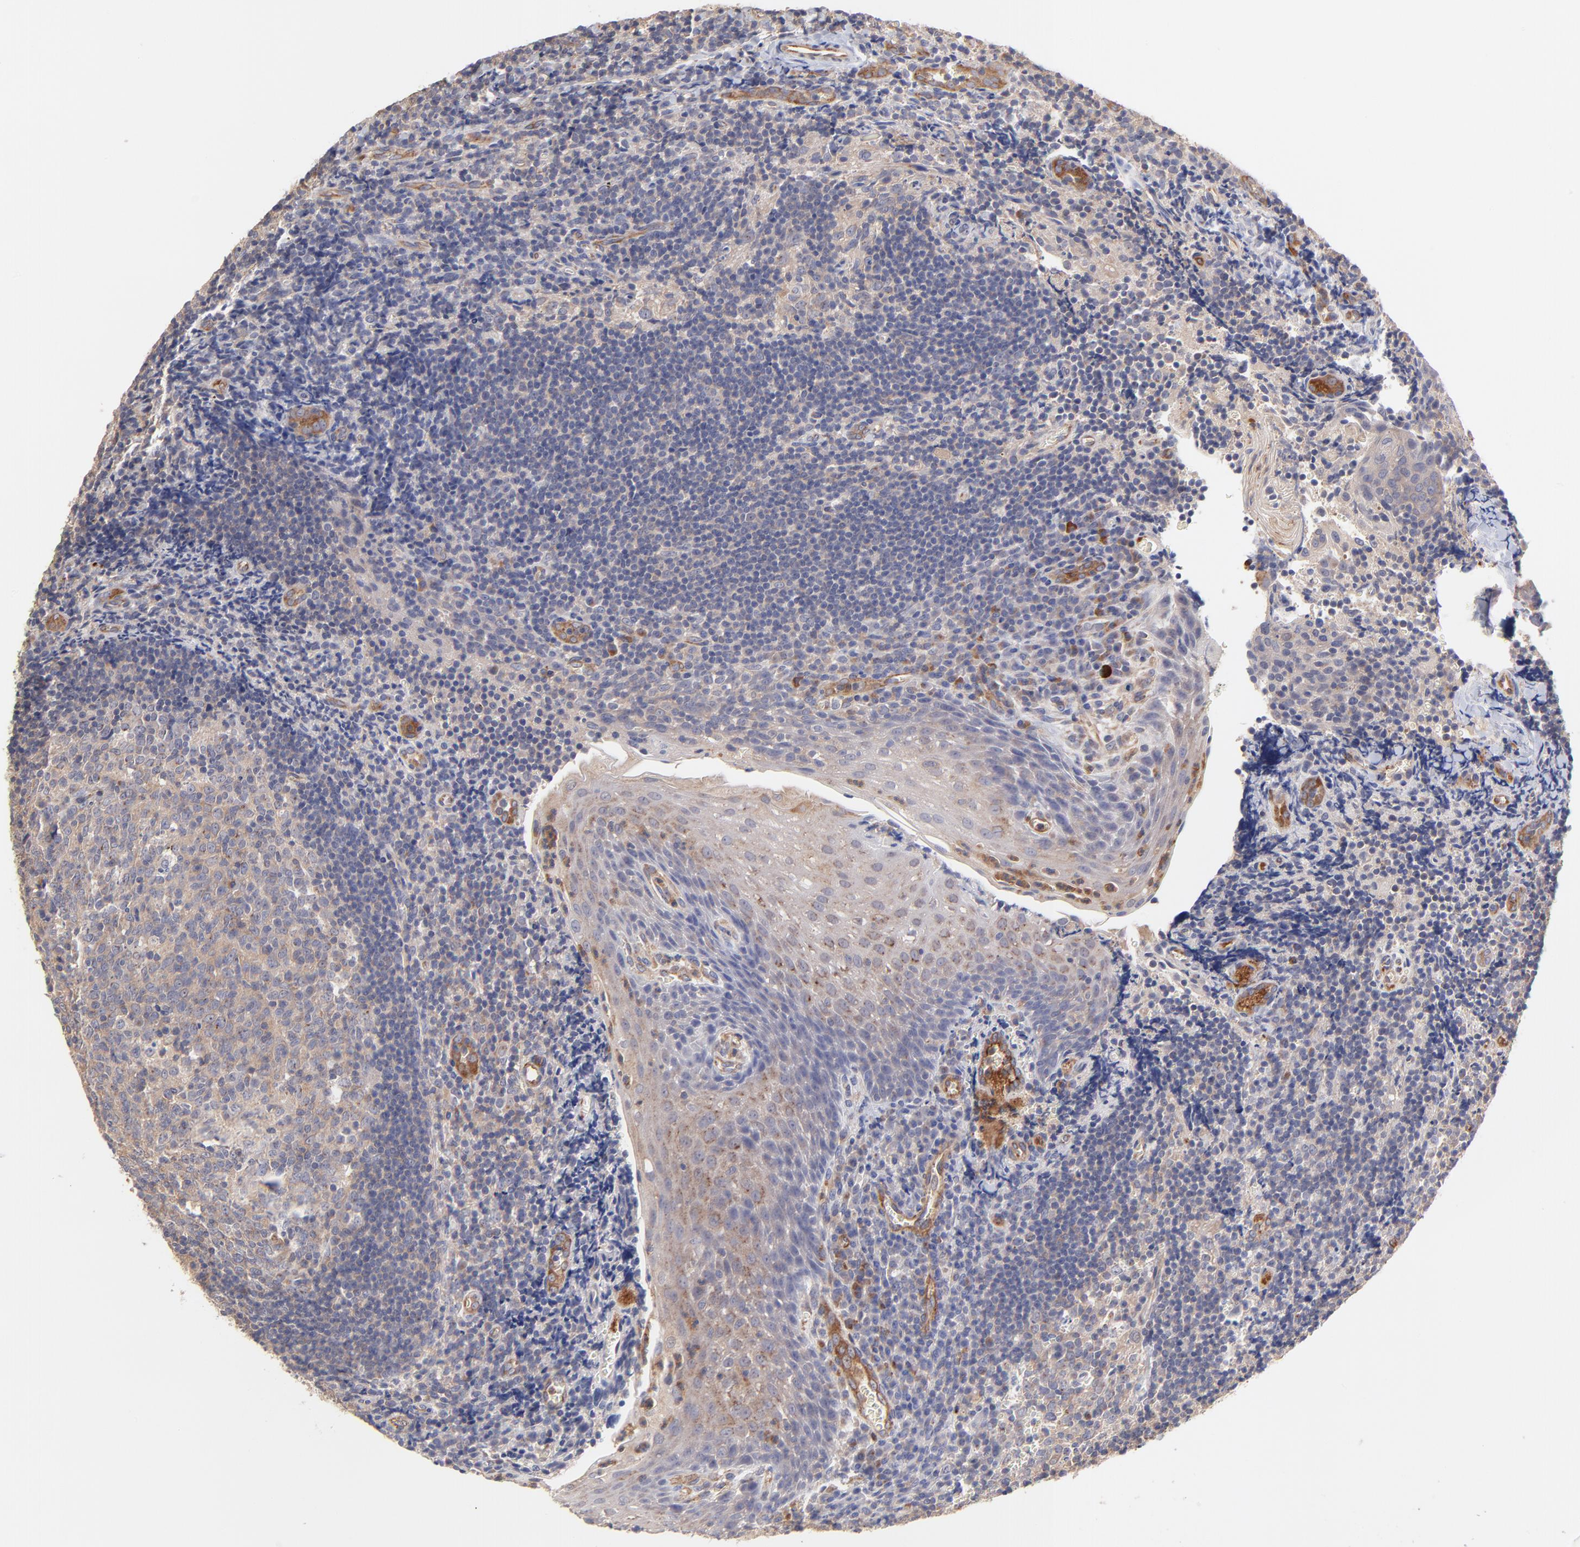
{"staining": {"intensity": "weak", "quantity": "25%-75%", "location": "cytoplasmic/membranous"}, "tissue": "tonsil", "cell_type": "Germinal center cells", "image_type": "normal", "snomed": [{"axis": "morphology", "description": "Normal tissue, NOS"}, {"axis": "topography", "description": "Tonsil"}], "caption": "Germinal center cells demonstrate weak cytoplasmic/membranous positivity in approximately 25%-75% of cells in normal tonsil. The staining is performed using DAB brown chromogen to label protein expression. The nuclei are counter-stained blue using hematoxylin.", "gene": "ASB7", "patient": {"sex": "male", "age": 20}}